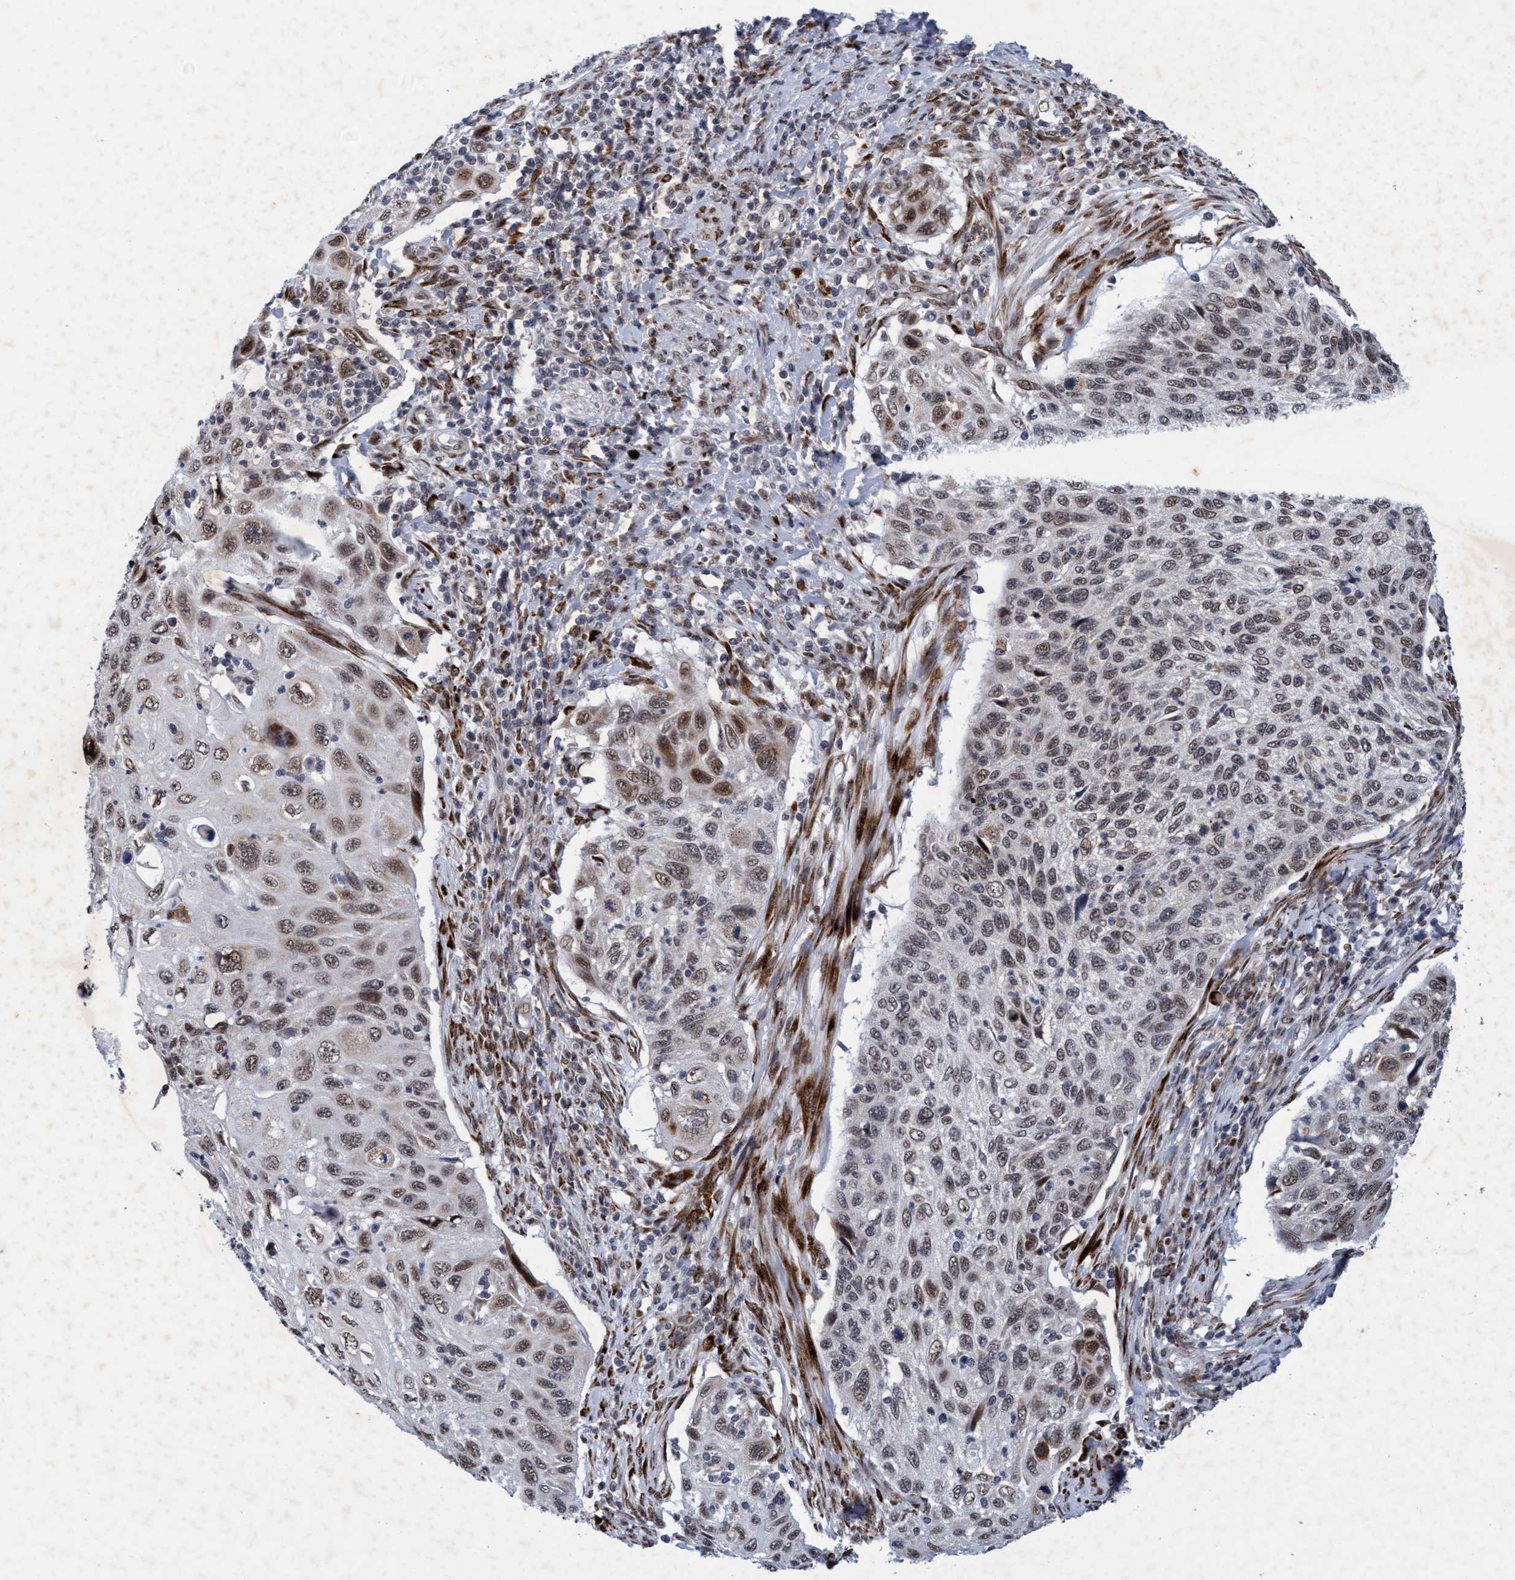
{"staining": {"intensity": "weak", "quantity": ">75%", "location": "nuclear"}, "tissue": "cervical cancer", "cell_type": "Tumor cells", "image_type": "cancer", "snomed": [{"axis": "morphology", "description": "Squamous cell carcinoma, NOS"}, {"axis": "topography", "description": "Cervix"}], "caption": "A brown stain shows weak nuclear positivity of a protein in human cervical squamous cell carcinoma tumor cells.", "gene": "GLT6D1", "patient": {"sex": "female", "age": 70}}